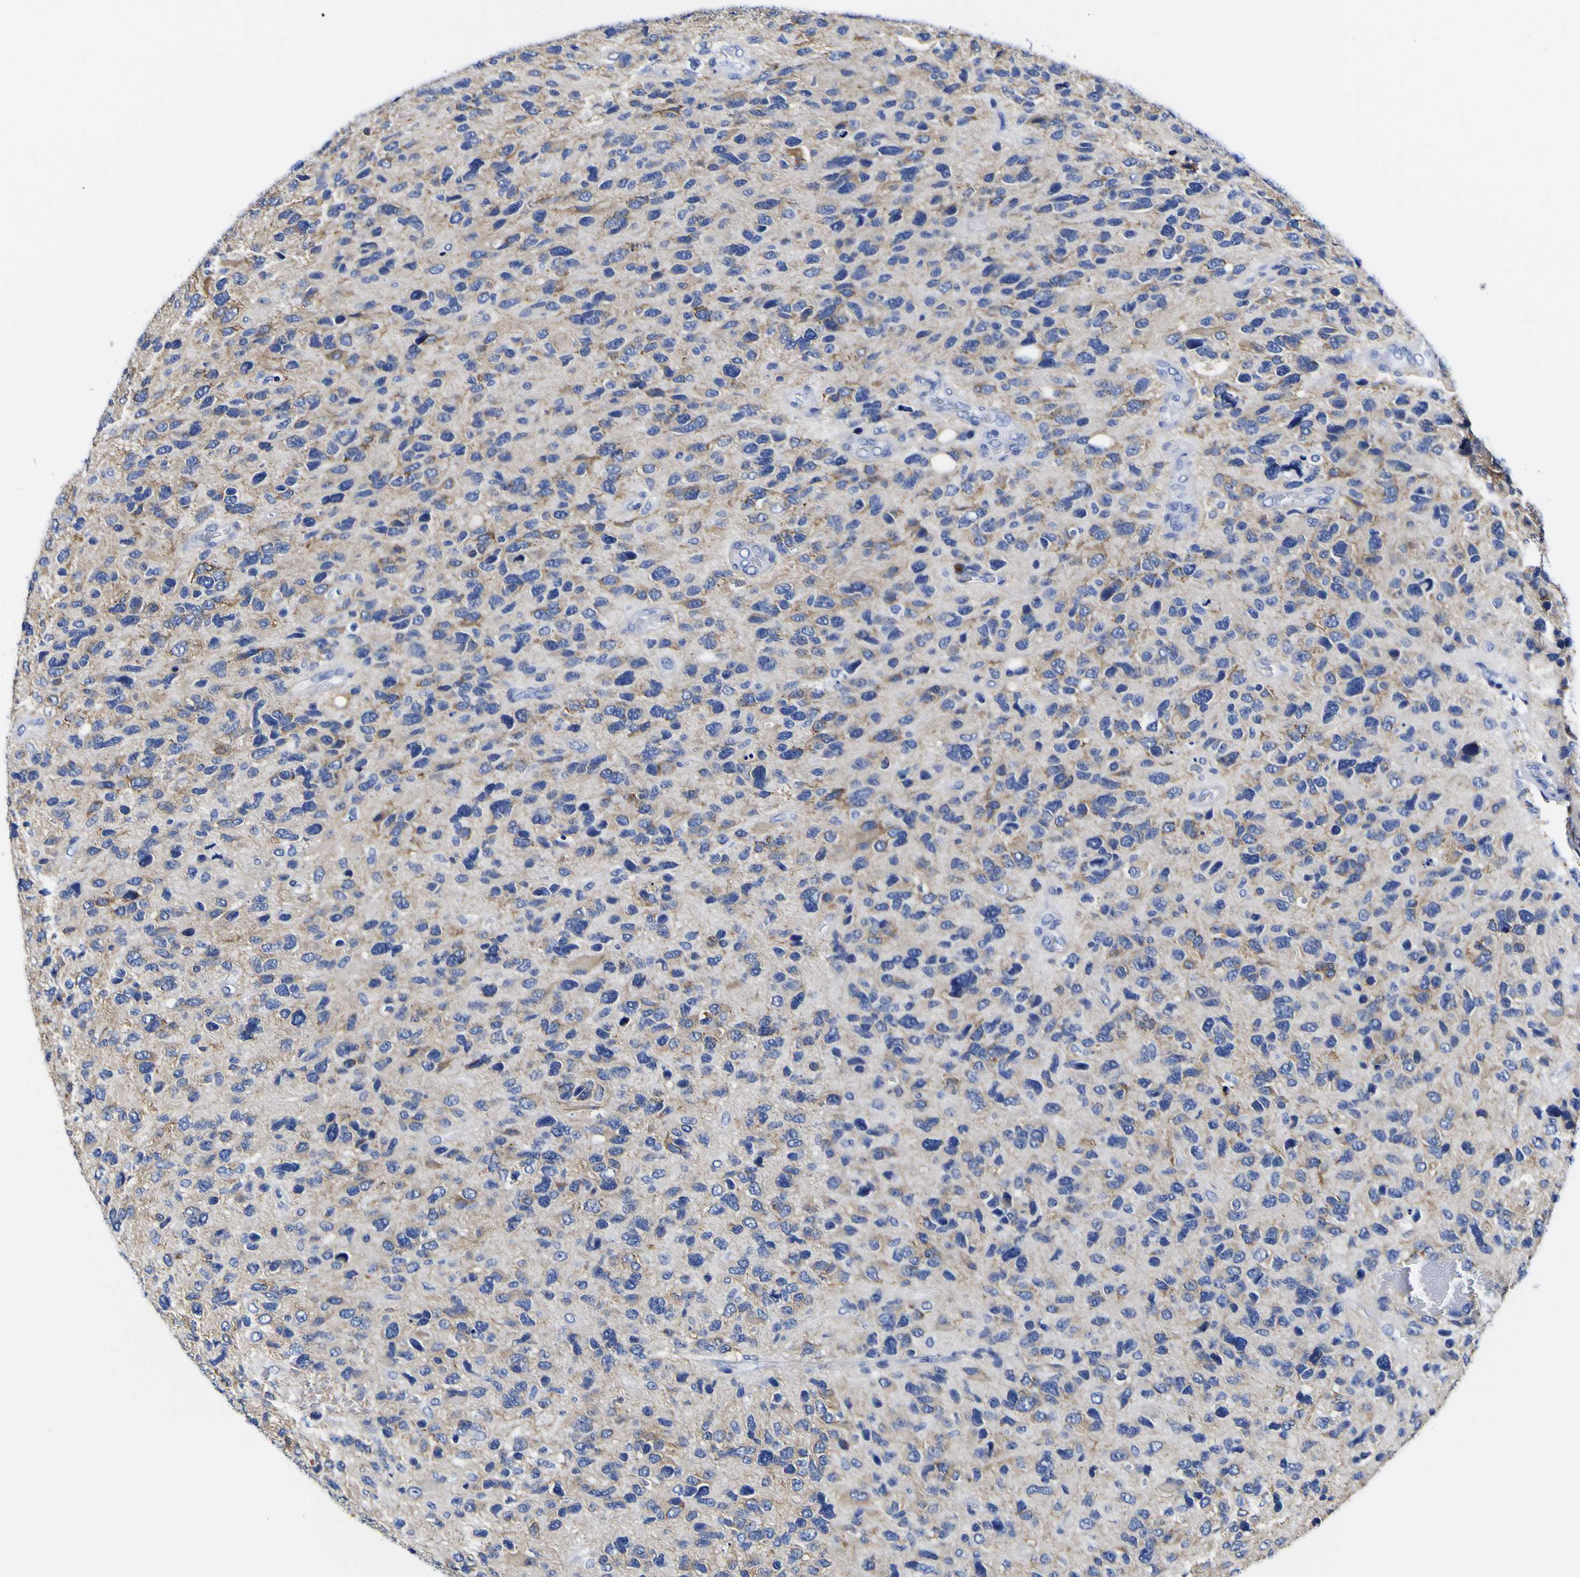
{"staining": {"intensity": "moderate", "quantity": "25%-75%", "location": "cytoplasmic/membranous"}, "tissue": "glioma", "cell_type": "Tumor cells", "image_type": "cancer", "snomed": [{"axis": "morphology", "description": "Glioma, malignant, High grade"}, {"axis": "topography", "description": "Brain"}], "caption": "Moderate cytoplasmic/membranous expression is seen in about 25%-75% of tumor cells in glioma.", "gene": "HLA-DQA1", "patient": {"sex": "female", "age": 58}}